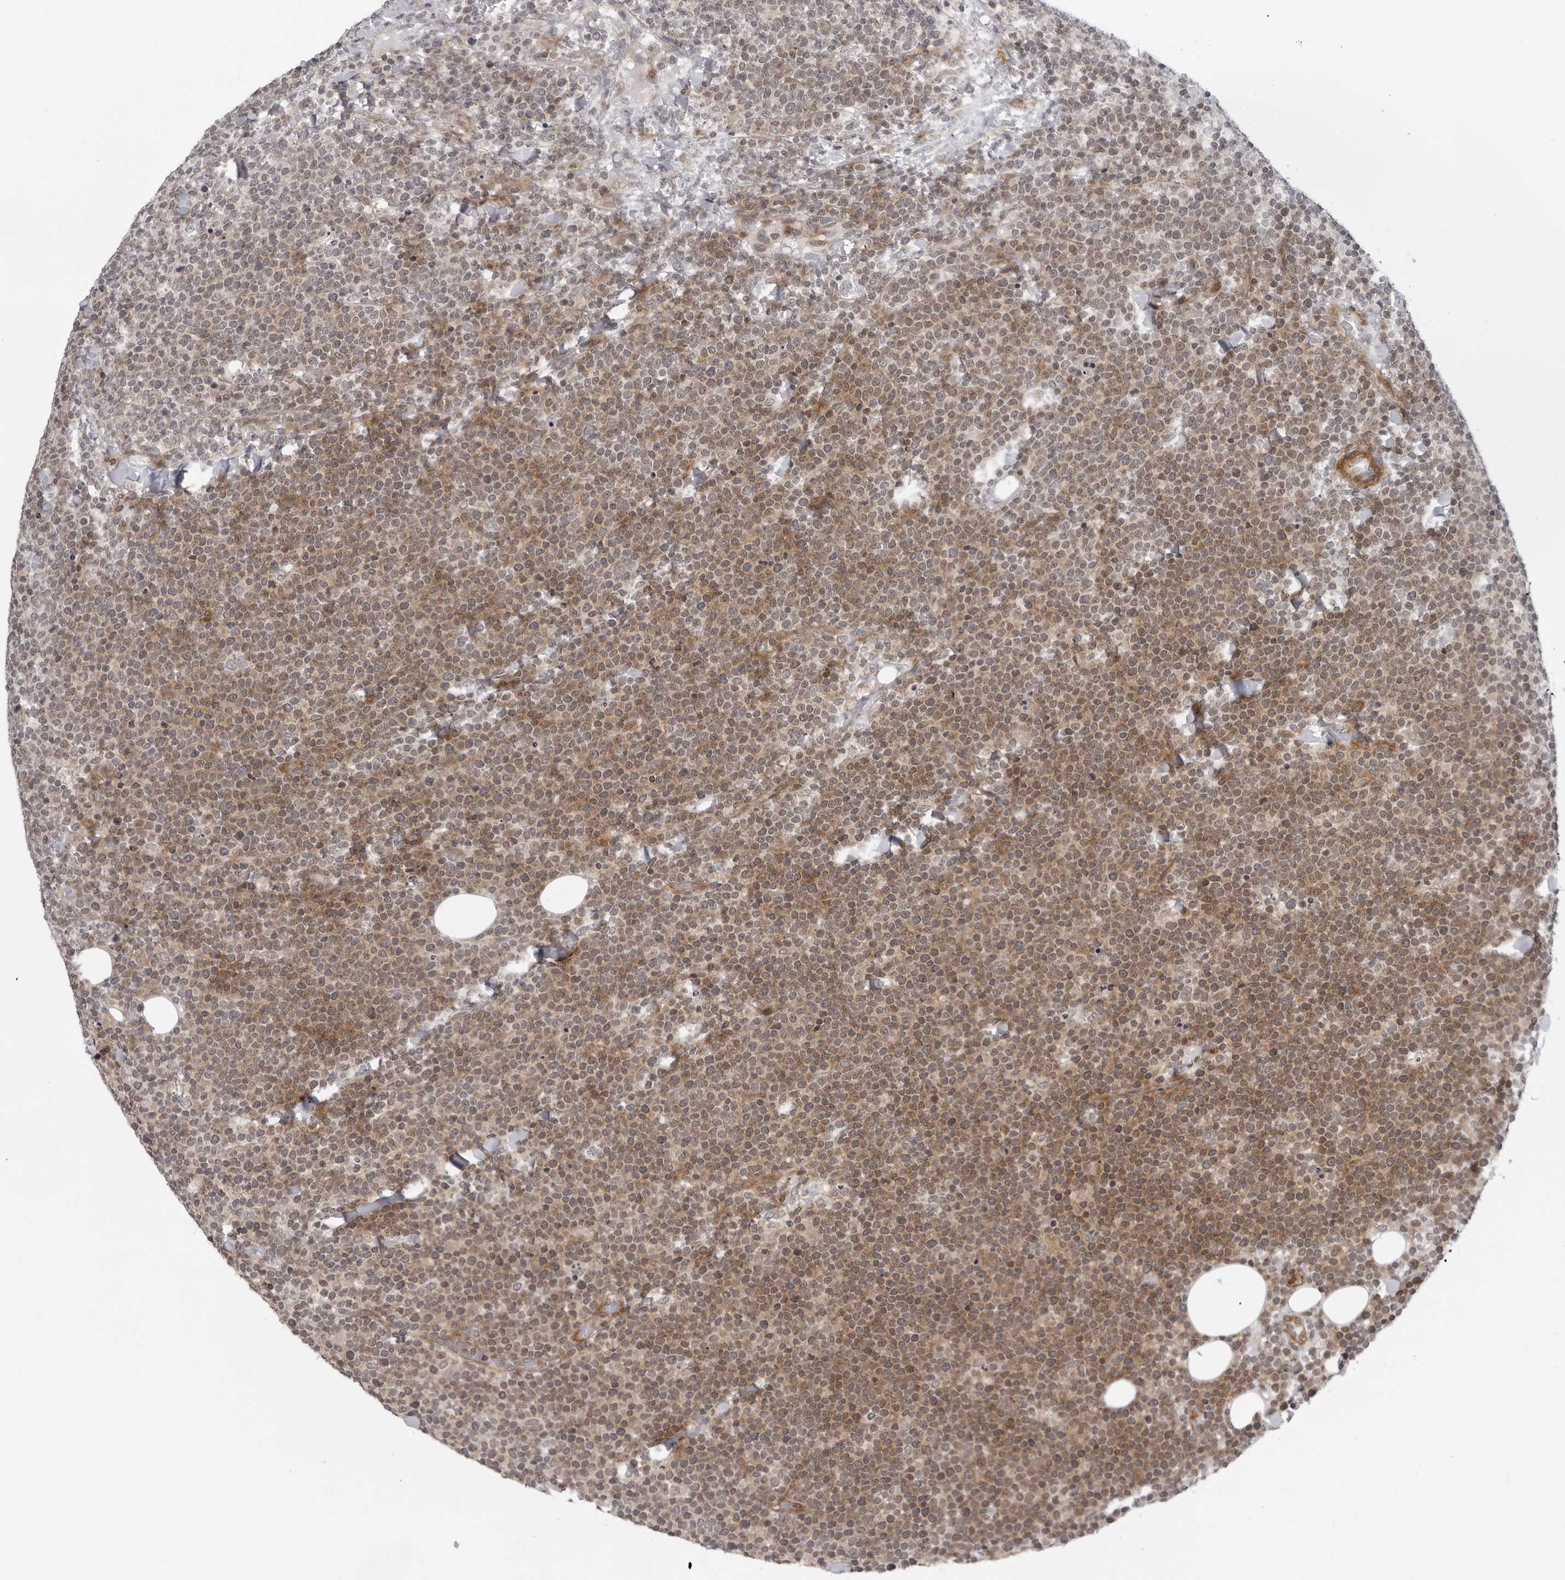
{"staining": {"intensity": "moderate", "quantity": "<25%", "location": "cytoplasmic/membranous"}, "tissue": "lymphoma", "cell_type": "Tumor cells", "image_type": "cancer", "snomed": [{"axis": "morphology", "description": "Malignant lymphoma, non-Hodgkin's type, High grade"}, {"axis": "topography", "description": "Lymph node"}], "caption": "Immunohistochemical staining of high-grade malignant lymphoma, non-Hodgkin's type demonstrates low levels of moderate cytoplasmic/membranous protein staining in approximately <25% of tumor cells.", "gene": "ADAMTS5", "patient": {"sex": "male", "age": 61}}